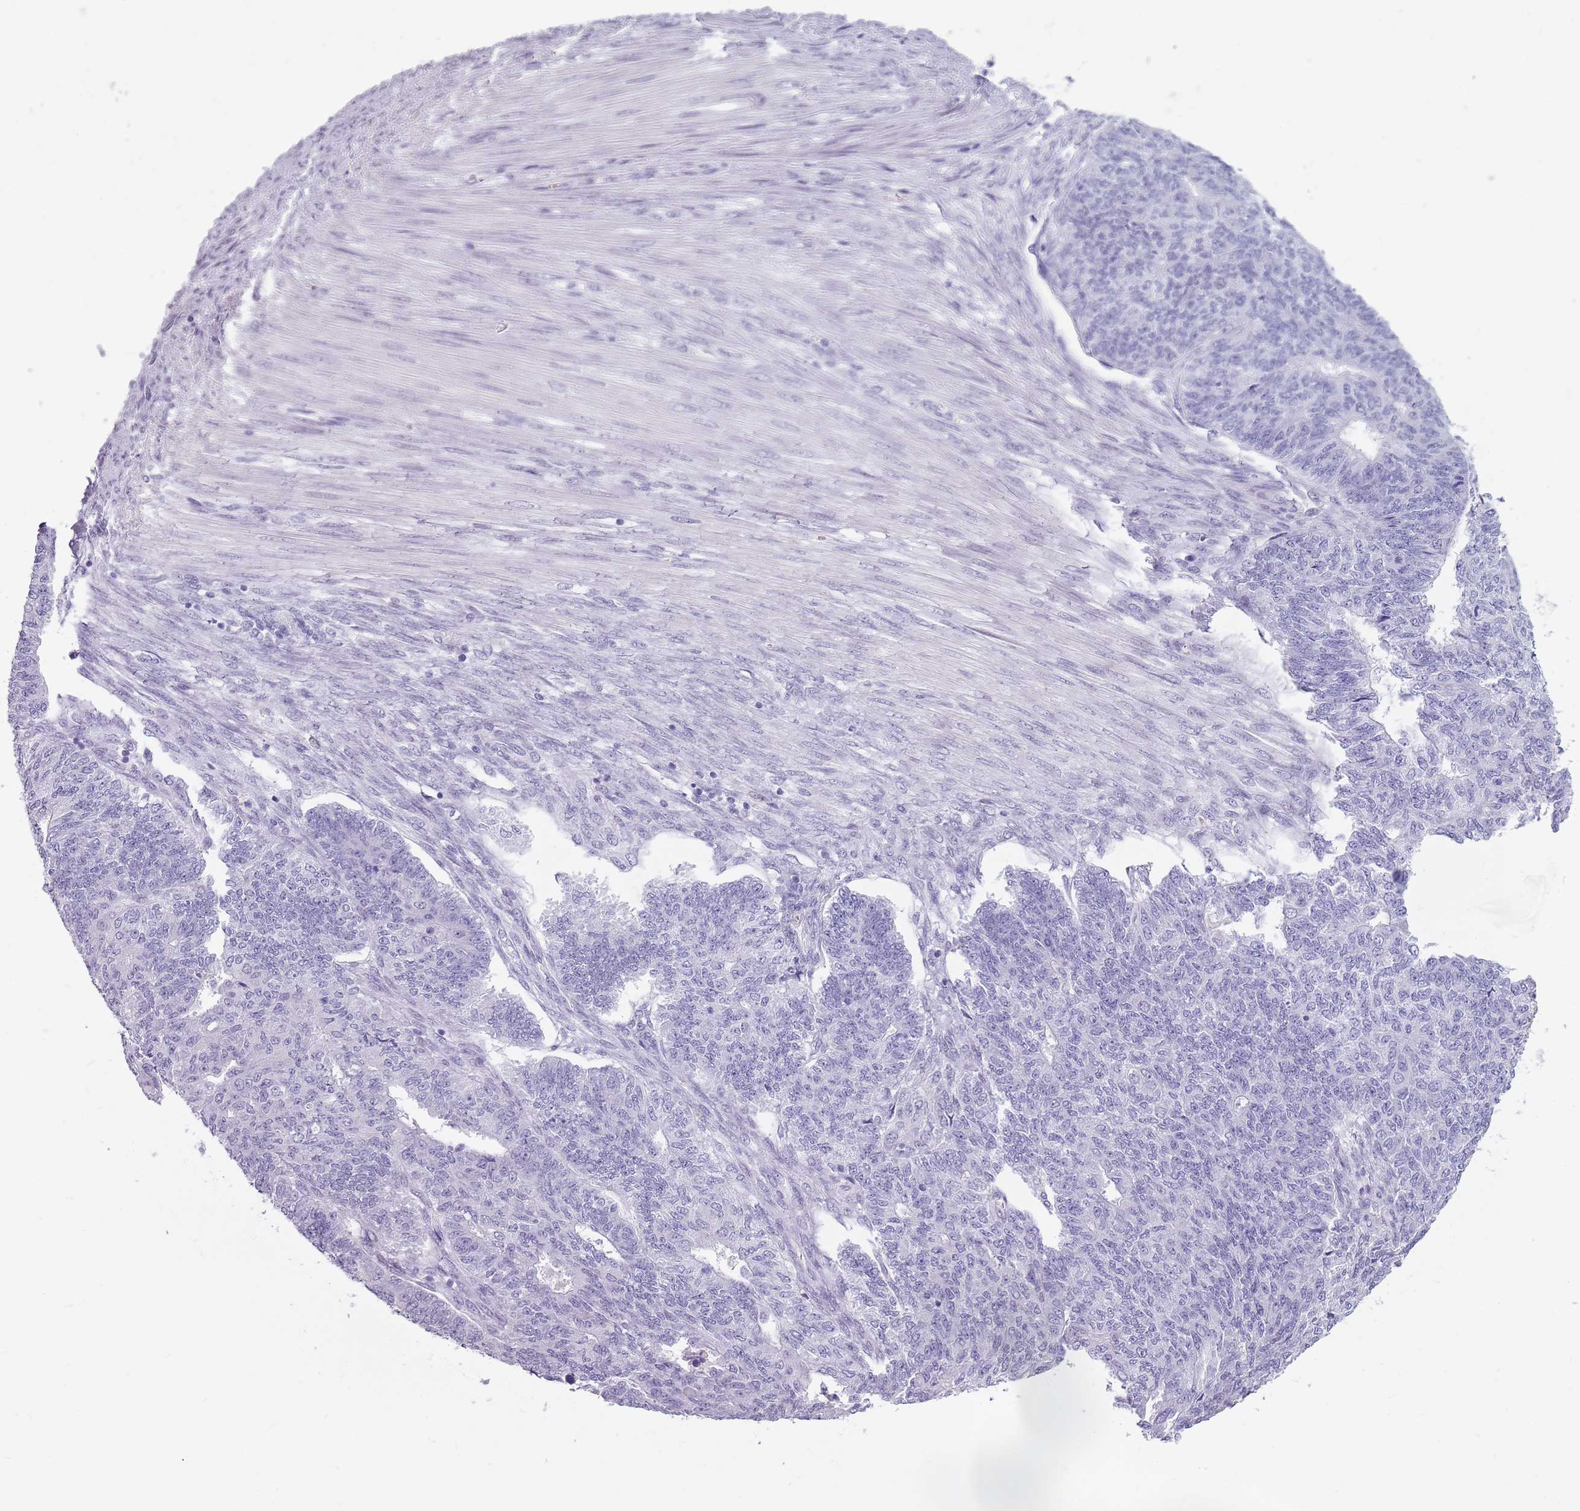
{"staining": {"intensity": "negative", "quantity": "none", "location": "none"}, "tissue": "endometrial cancer", "cell_type": "Tumor cells", "image_type": "cancer", "snomed": [{"axis": "morphology", "description": "Adenocarcinoma, NOS"}, {"axis": "topography", "description": "Endometrium"}], "caption": "Tumor cells show no significant protein staining in adenocarcinoma (endometrial).", "gene": "SPESP1", "patient": {"sex": "female", "age": 32}}